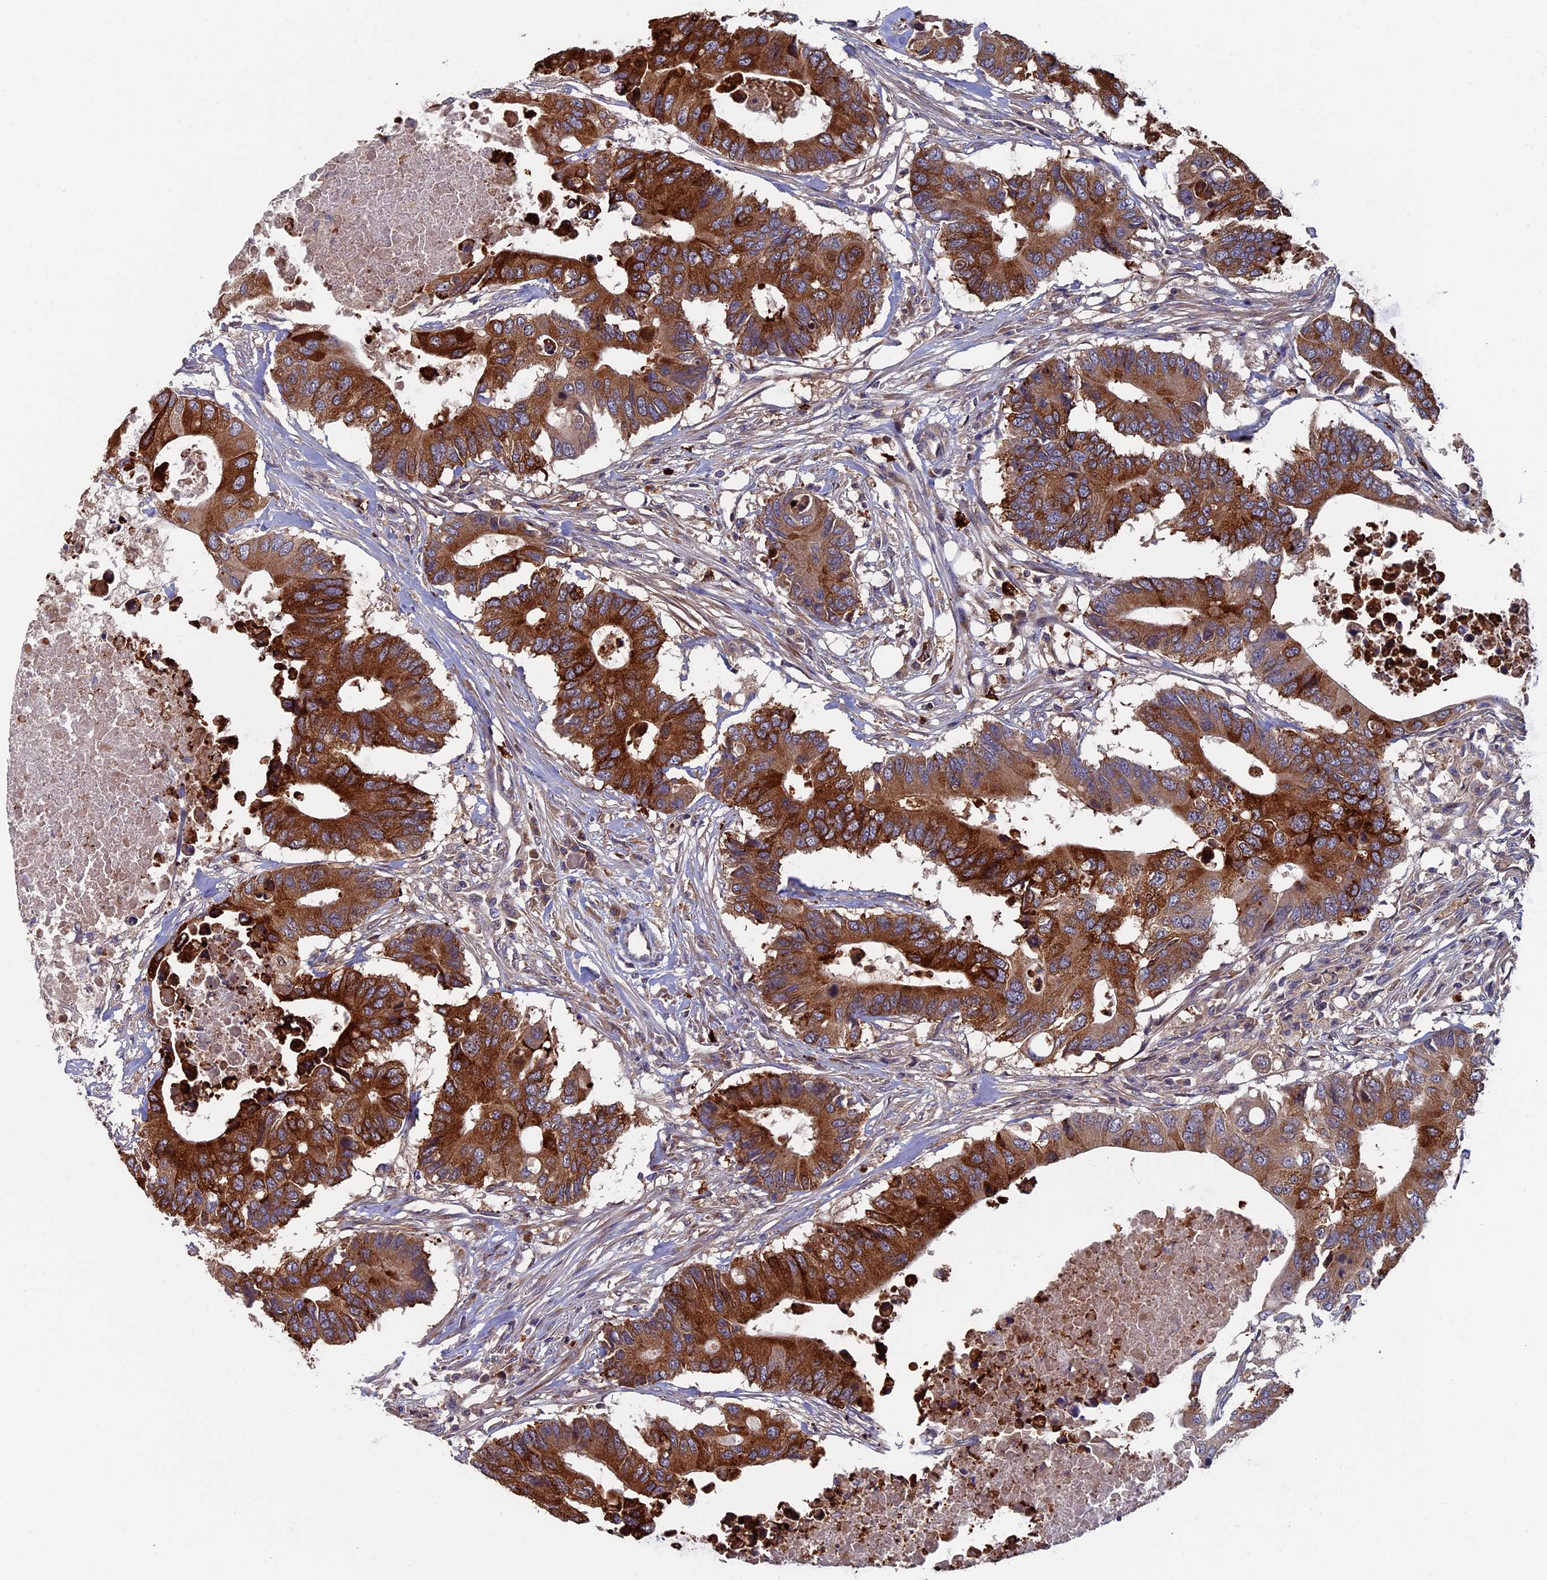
{"staining": {"intensity": "strong", "quantity": ">75%", "location": "cytoplasmic/membranous"}, "tissue": "colorectal cancer", "cell_type": "Tumor cells", "image_type": "cancer", "snomed": [{"axis": "morphology", "description": "Adenocarcinoma, NOS"}, {"axis": "topography", "description": "Colon"}], "caption": "A histopathology image of human colorectal cancer stained for a protein shows strong cytoplasmic/membranous brown staining in tumor cells.", "gene": "TNK2", "patient": {"sex": "male", "age": 71}}